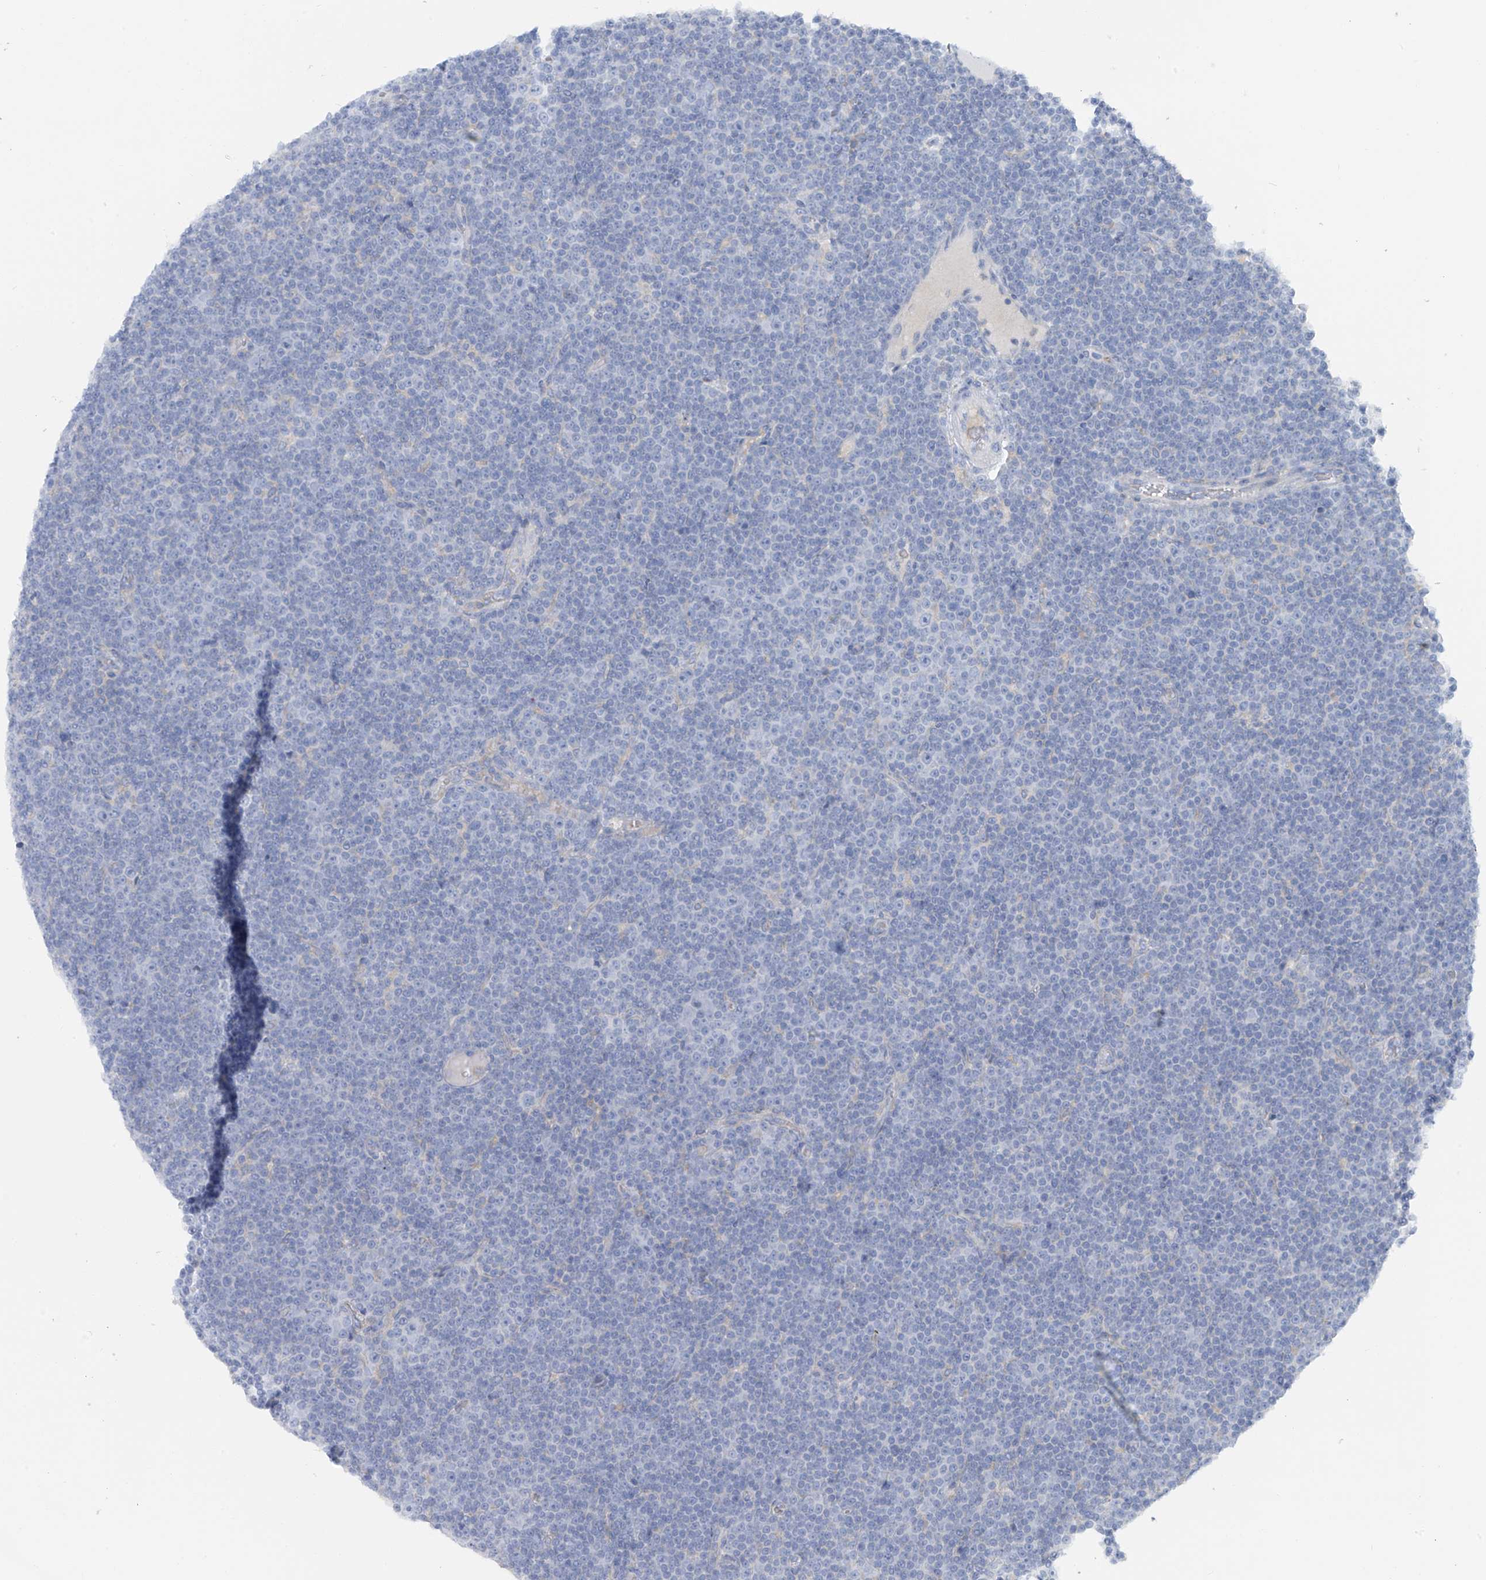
{"staining": {"intensity": "negative", "quantity": "none", "location": "none"}, "tissue": "lymphoma", "cell_type": "Tumor cells", "image_type": "cancer", "snomed": [{"axis": "morphology", "description": "Malignant lymphoma, non-Hodgkin's type, Low grade"}, {"axis": "topography", "description": "Lymph node"}], "caption": "Image shows no significant protein expression in tumor cells of malignant lymphoma, non-Hodgkin's type (low-grade).", "gene": "POMGNT2", "patient": {"sex": "female", "age": 67}}